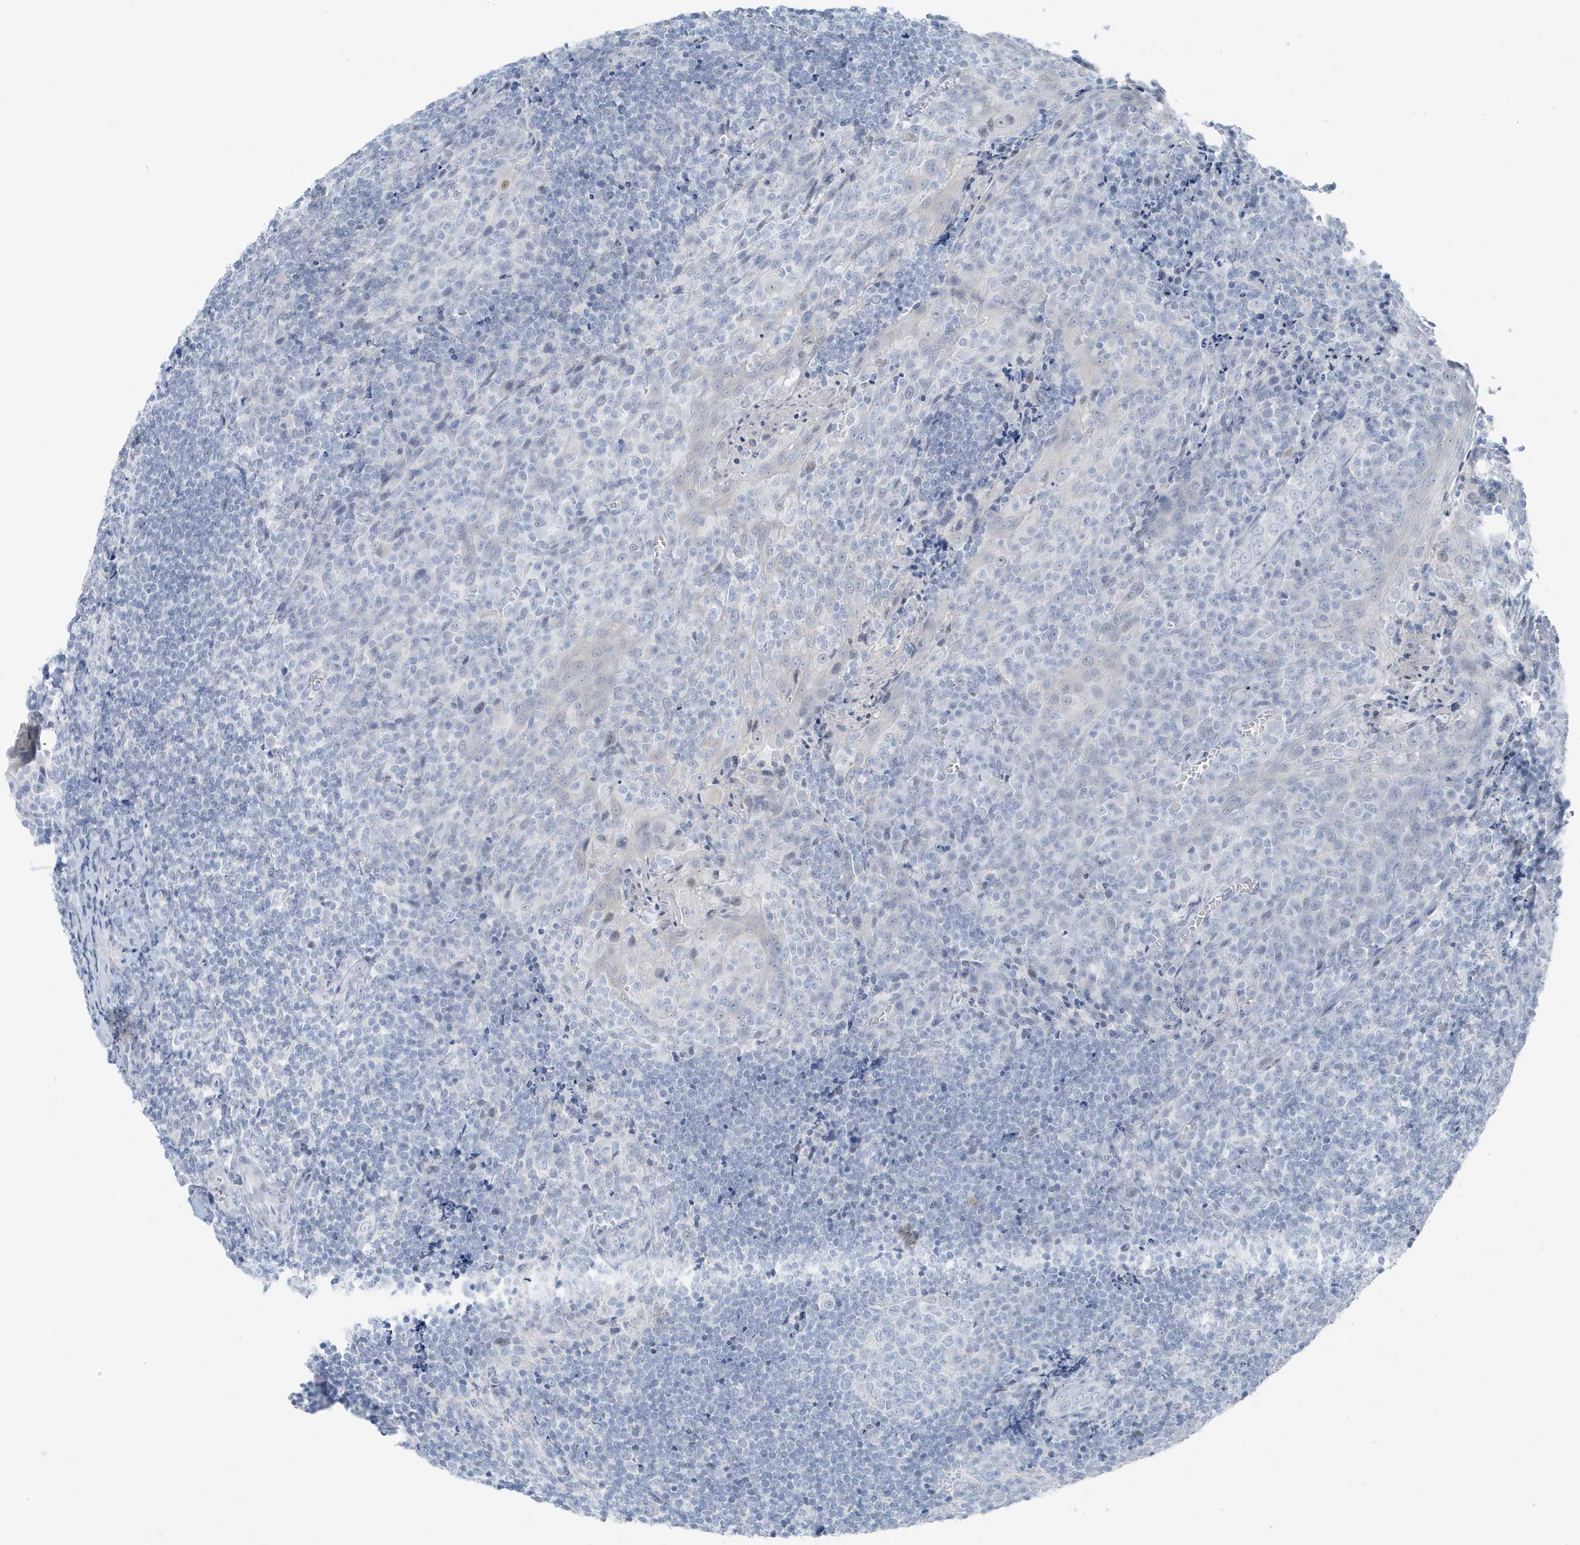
{"staining": {"intensity": "negative", "quantity": "none", "location": "none"}, "tissue": "tonsil", "cell_type": "Germinal center cells", "image_type": "normal", "snomed": [{"axis": "morphology", "description": "Normal tissue, NOS"}, {"axis": "topography", "description": "Tonsil"}], "caption": "IHC image of normal tonsil: human tonsil stained with DAB (3,3'-diaminobenzidine) shows no significant protein positivity in germinal center cells. Nuclei are stained in blue.", "gene": "ZFP64", "patient": {"sex": "male", "age": 27}}